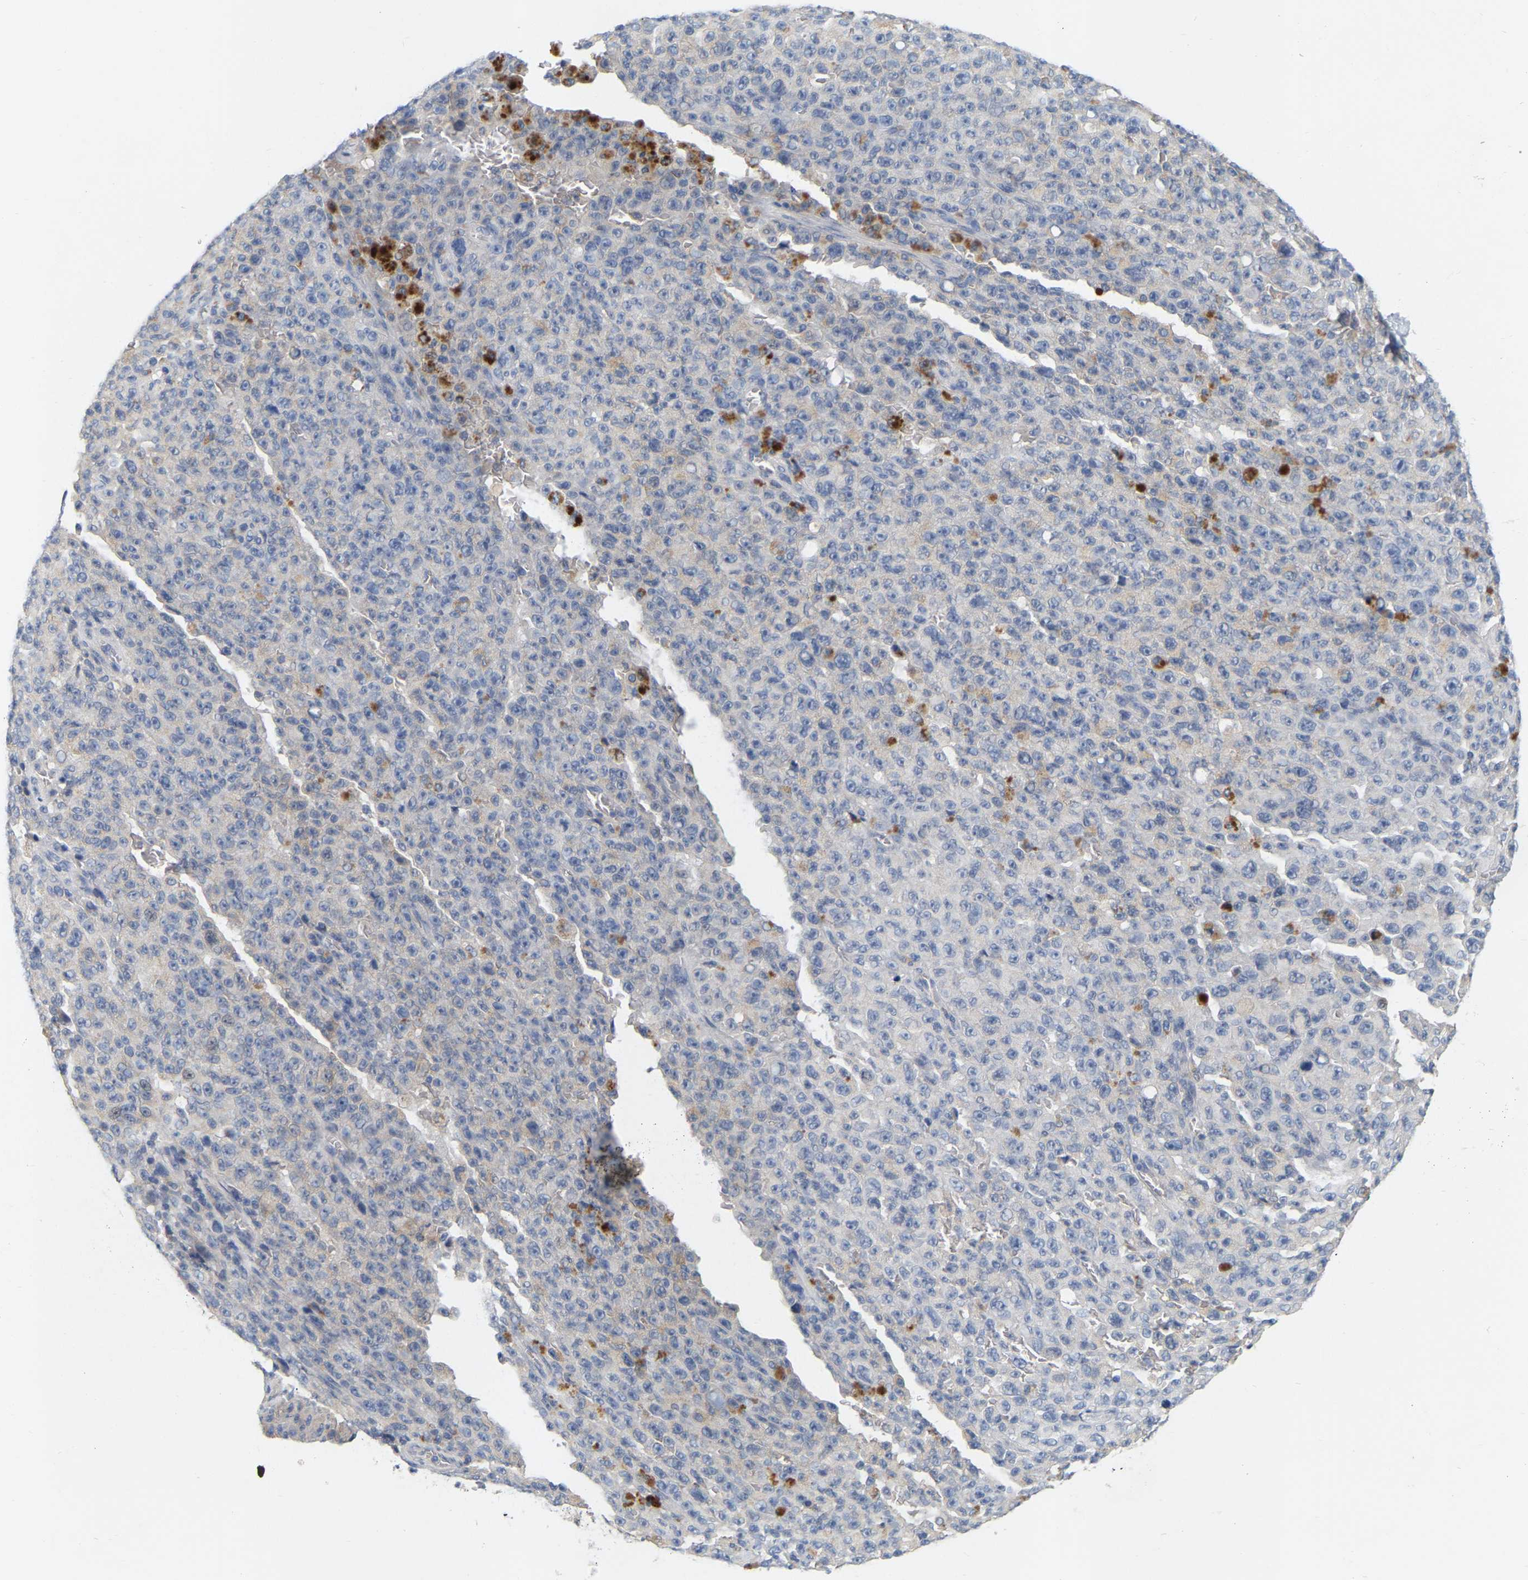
{"staining": {"intensity": "negative", "quantity": "none", "location": "none"}, "tissue": "melanoma", "cell_type": "Tumor cells", "image_type": "cancer", "snomed": [{"axis": "morphology", "description": "Malignant melanoma, NOS"}, {"axis": "topography", "description": "Skin"}], "caption": "A histopathology image of human melanoma is negative for staining in tumor cells.", "gene": "WIPI2", "patient": {"sex": "female", "age": 82}}